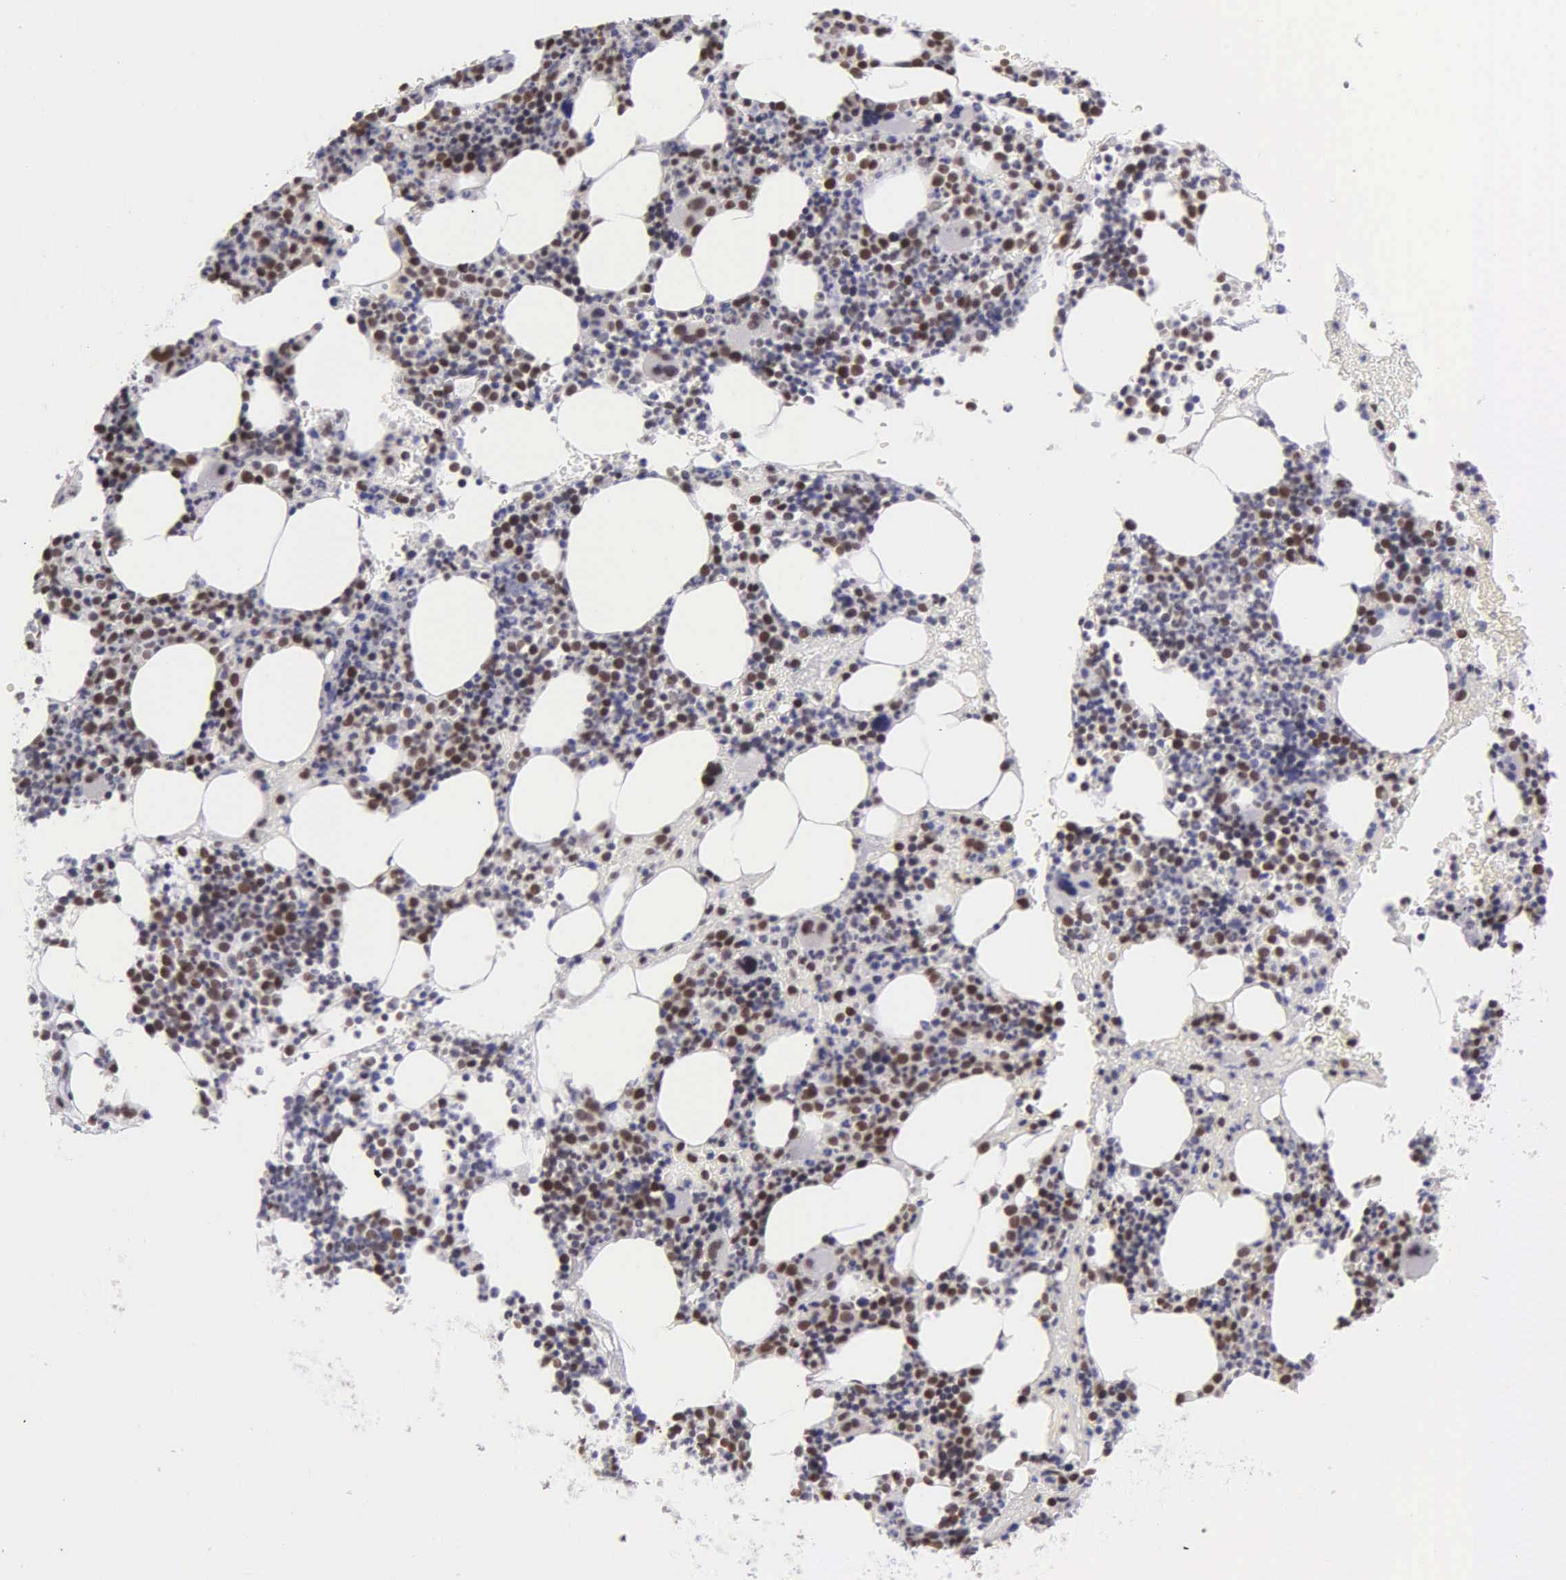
{"staining": {"intensity": "strong", "quantity": "25%-75%", "location": "nuclear"}, "tissue": "bone marrow", "cell_type": "Hematopoietic cells", "image_type": "normal", "snomed": [{"axis": "morphology", "description": "Normal tissue, NOS"}, {"axis": "topography", "description": "Bone marrow"}], "caption": "DAB (3,3'-diaminobenzidine) immunohistochemical staining of normal bone marrow reveals strong nuclear protein positivity in approximately 25%-75% of hematopoietic cells.", "gene": "UBR7", "patient": {"sex": "male", "age": 82}}